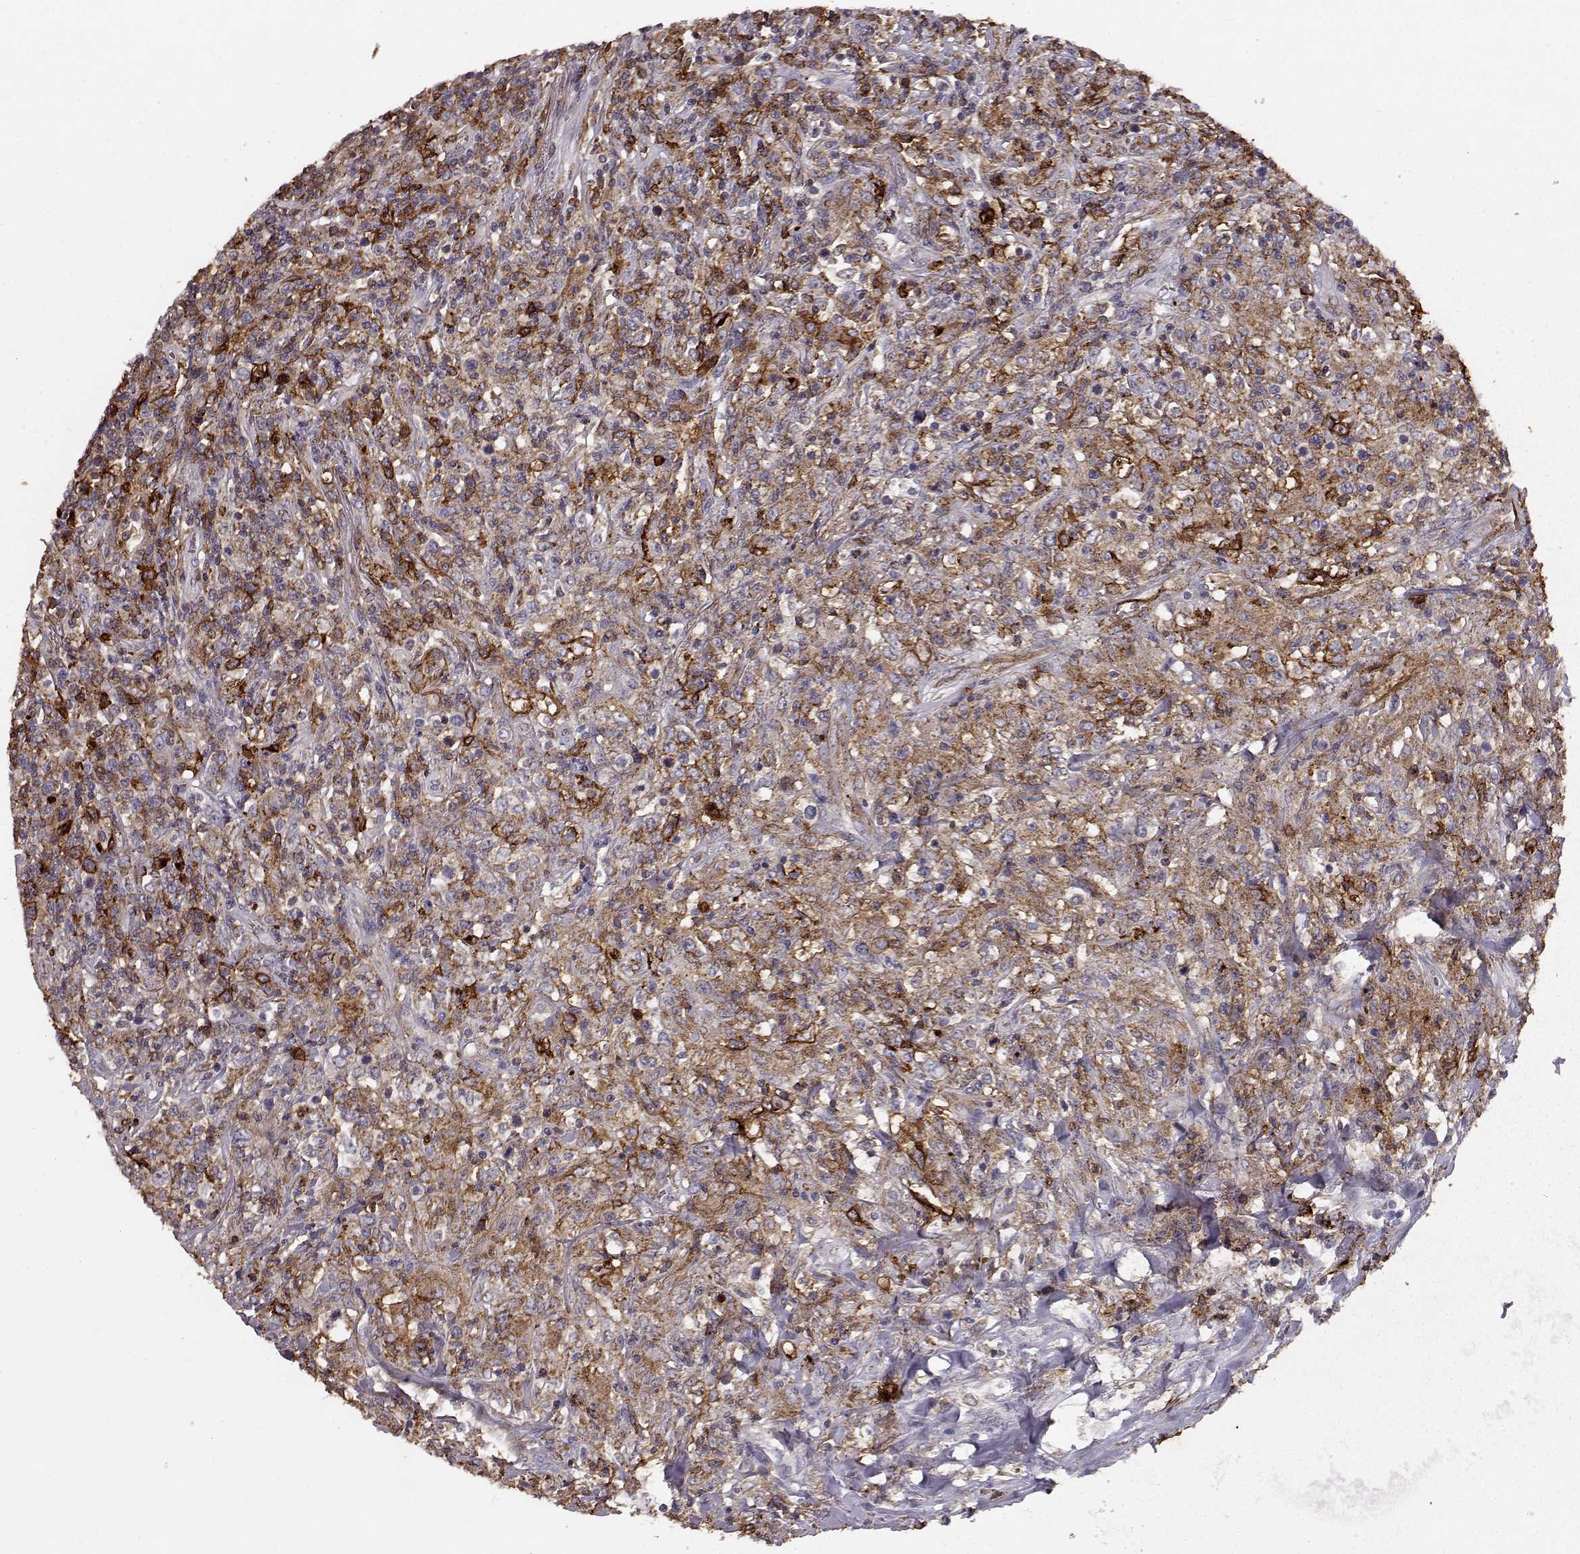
{"staining": {"intensity": "strong", "quantity": "<25%", "location": "cytoplasmic/membranous"}, "tissue": "lymphoma", "cell_type": "Tumor cells", "image_type": "cancer", "snomed": [{"axis": "morphology", "description": "Malignant lymphoma, non-Hodgkin's type, High grade"}, {"axis": "topography", "description": "Lung"}], "caption": "A high-resolution photomicrograph shows immunohistochemistry staining of high-grade malignant lymphoma, non-Hodgkin's type, which reveals strong cytoplasmic/membranous staining in approximately <25% of tumor cells. The protein is shown in brown color, while the nuclei are stained blue.", "gene": "CCNF", "patient": {"sex": "male", "age": 79}}